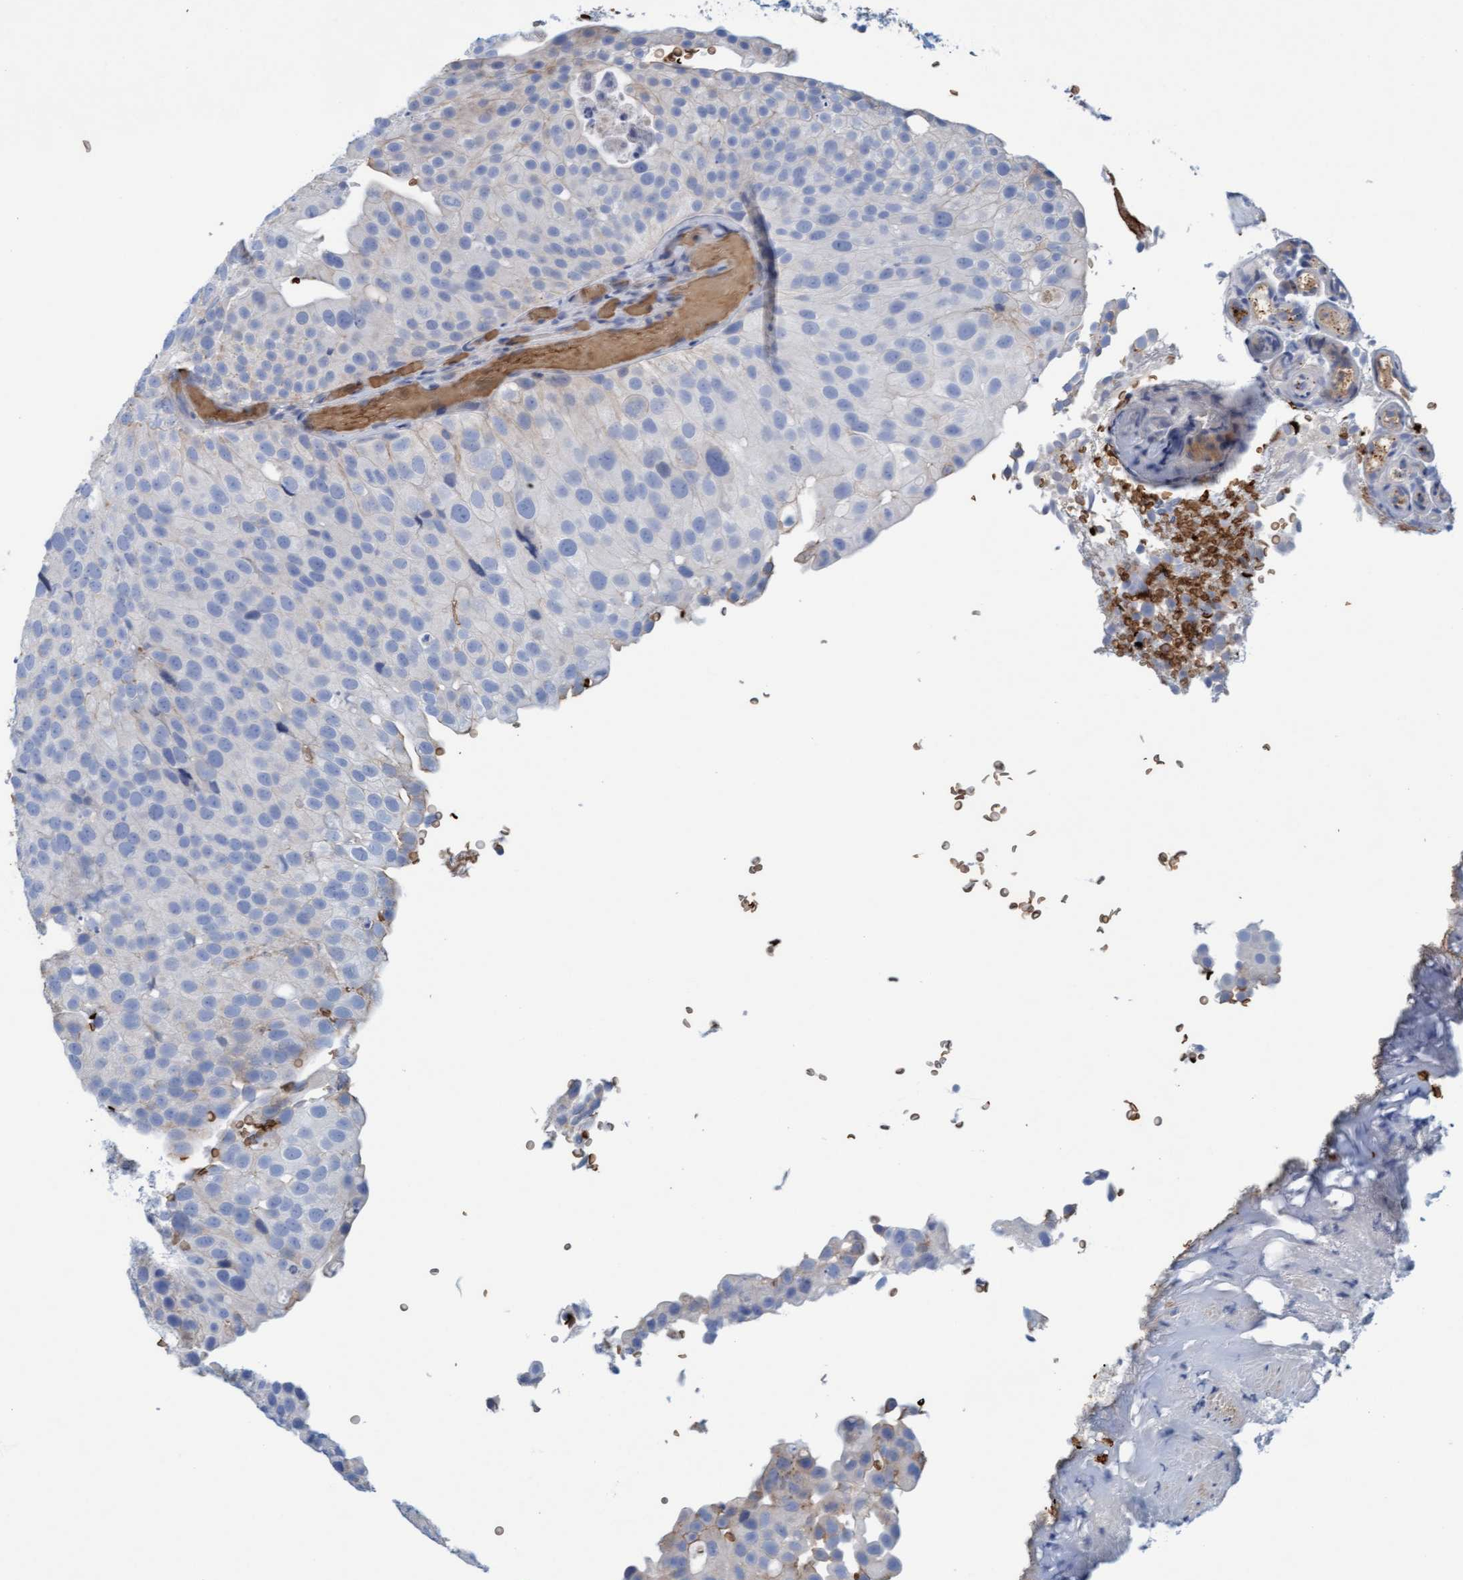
{"staining": {"intensity": "negative", "quantity": "none", "location": "none"}, "tissue": "urothelial cancer", "cell_type": "Tumor cells", "image_type": "cancer", "snomed": [{"axis": "morphology", "description": "Urothelial carcinoma, Low grade"}, {"axis": "topography", "description": "Urinary bladder"}], "caption": "Immunohistochemical staining of urothelial carcinoma (low-grade) shows no significant staining in tumor cells.", "gene": "P2RX5", "patient": {"sex": "male", "age": 78}}